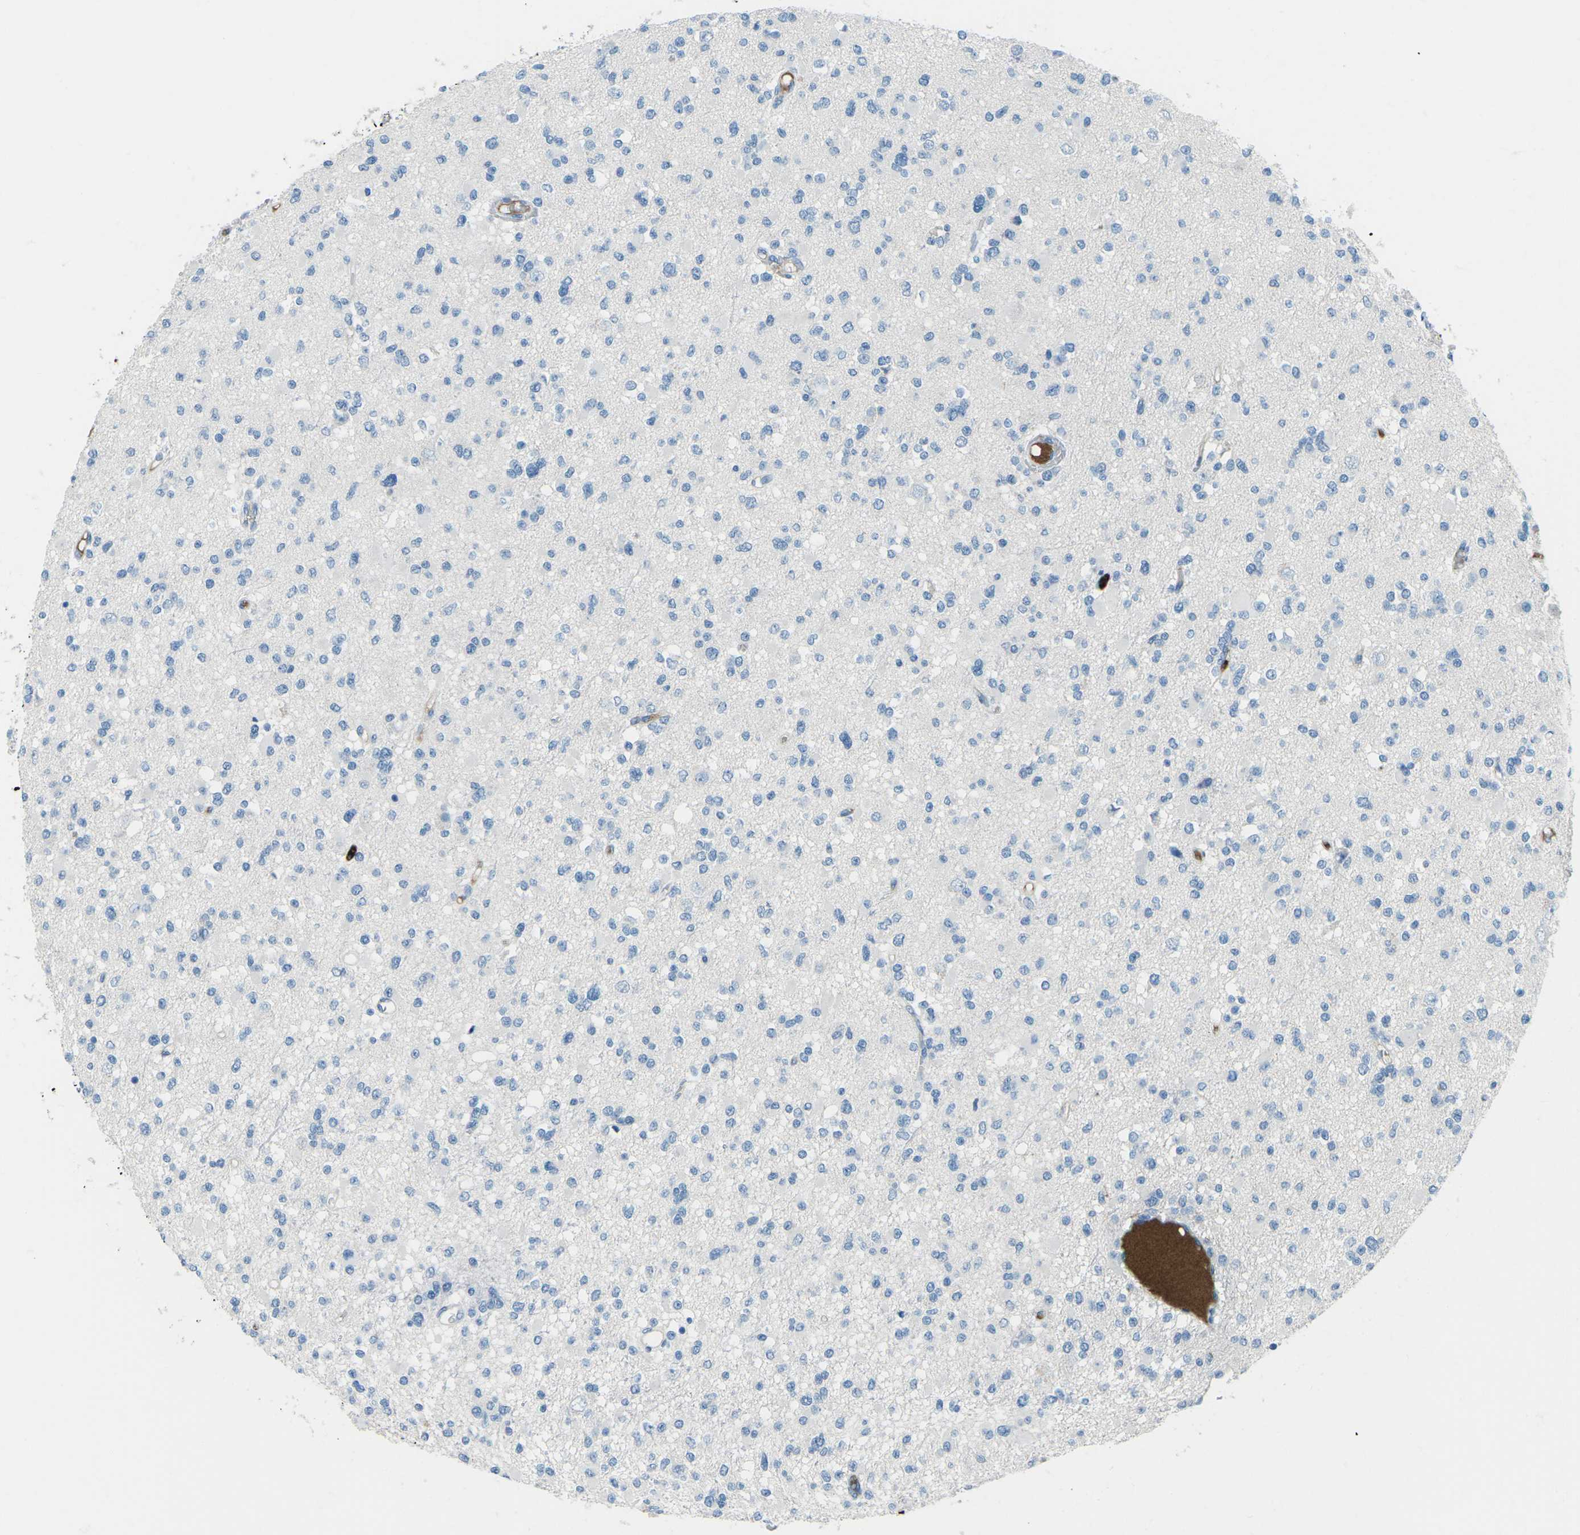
{"staining": {"intensity": "negative", "quantity": "none", "location": "none"}, "tissue": "glioma", "cell_type": "Tumor cells", "image_type": "cancer", "snomed": [{"axis": "morphology", "description": "Glioma, malignant, Low grade"}, {"axis": "topography", "description": "Brain"}], "caption": "A micrograph of low-grade glioma (malignant) stained for a protein shows no brown staining in tumor cells.", "gene": "FCN1", "patient": {"sex": "female", "age": 22}}